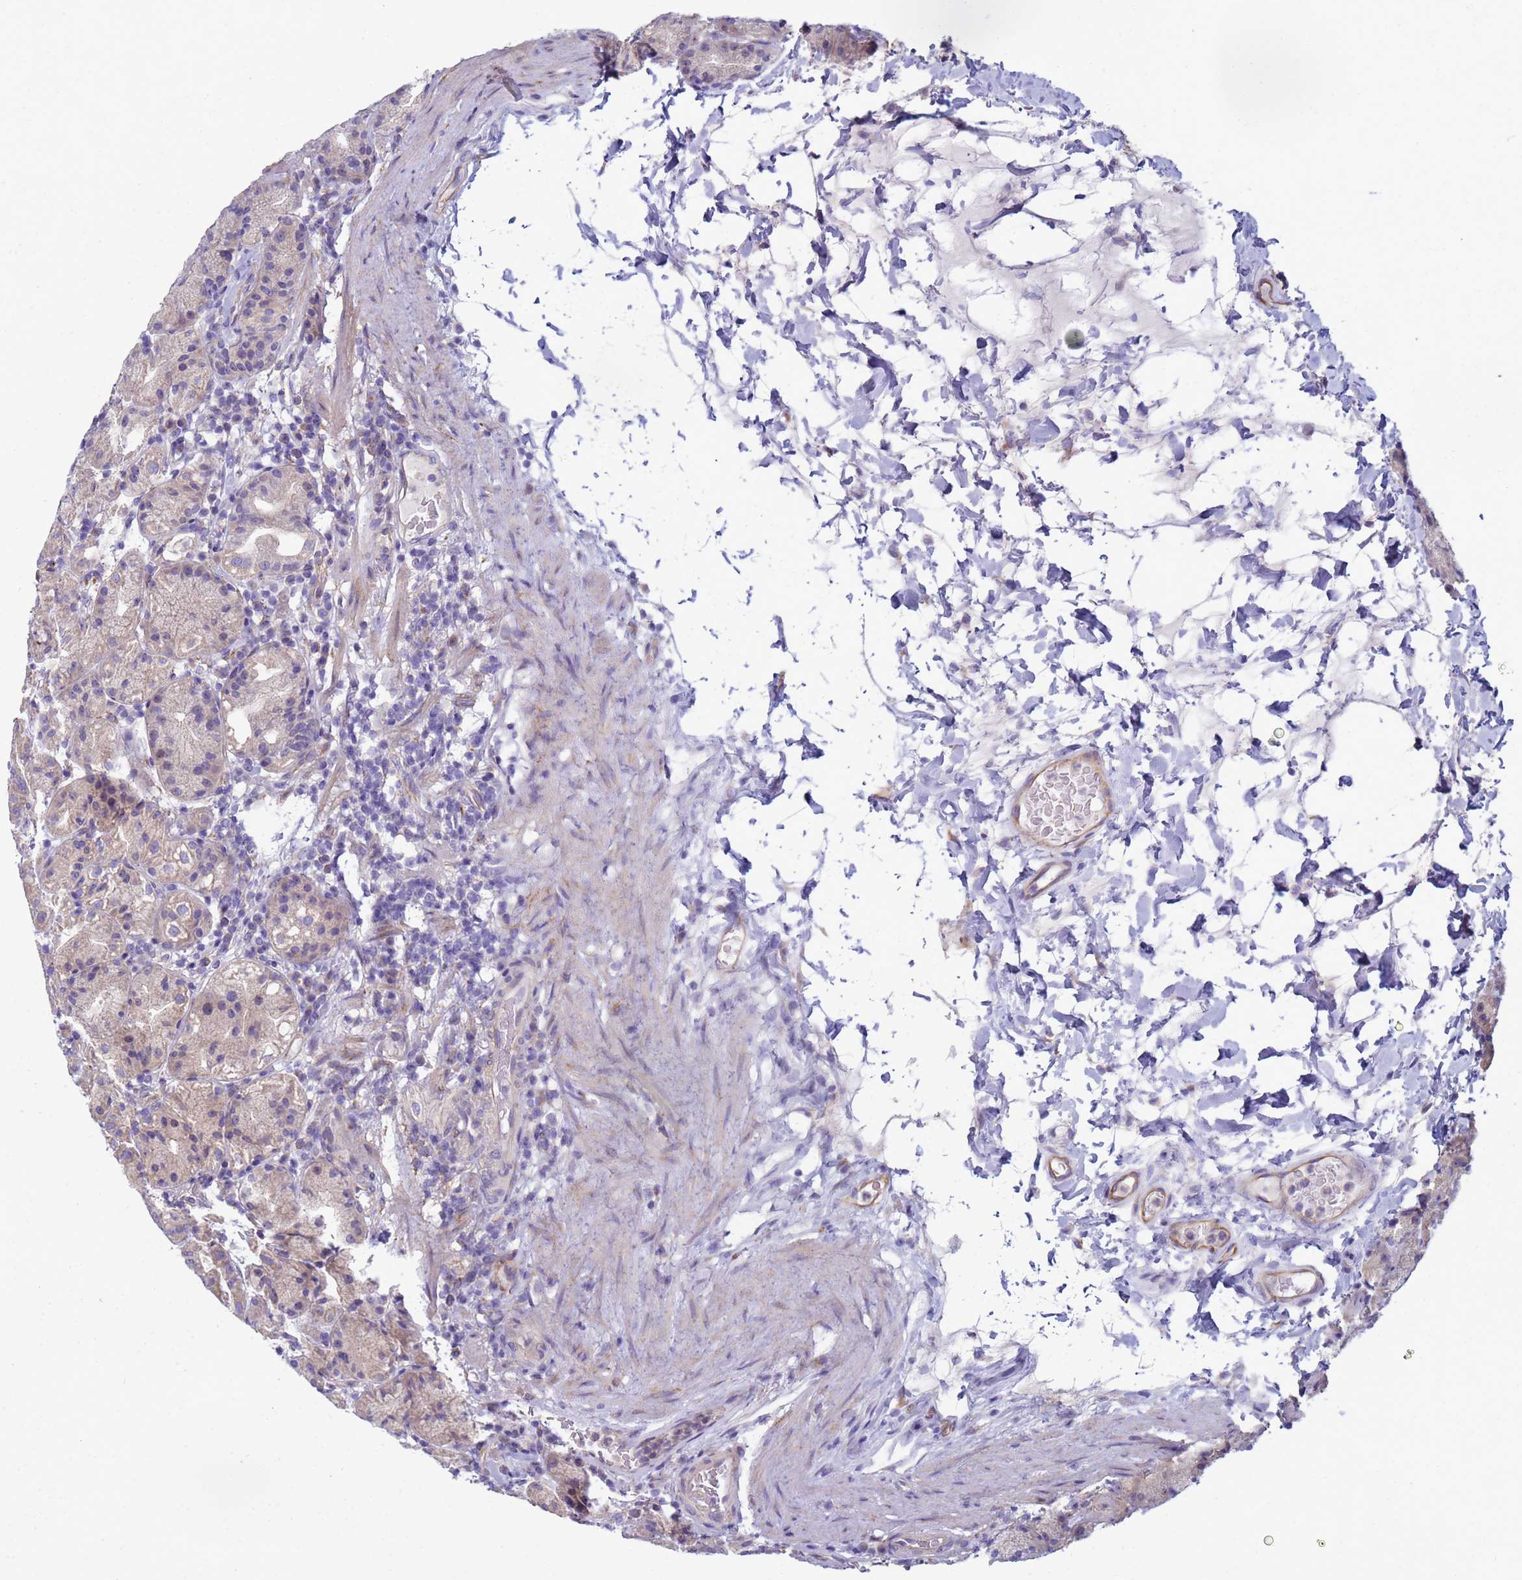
{"staining": {"intensity": "weak", "quantity": "<25%", "location": "cytoplasmic/membranous"}, "tissue": "stomach", "cell_type": "Glandular cells", "image_type": "normal", "snomed": [{"axis": "morphology", "description": "Normal tissue, NOS"}, {"axis": "topography", "description": "Stomach"}], "caption": "IHC photomicrograph of benign stomach stained for a protein (brown), which shows no expression in glandular cells.", "gene": "TRPC6", "patient": {"sex": "female", "age": 79}}